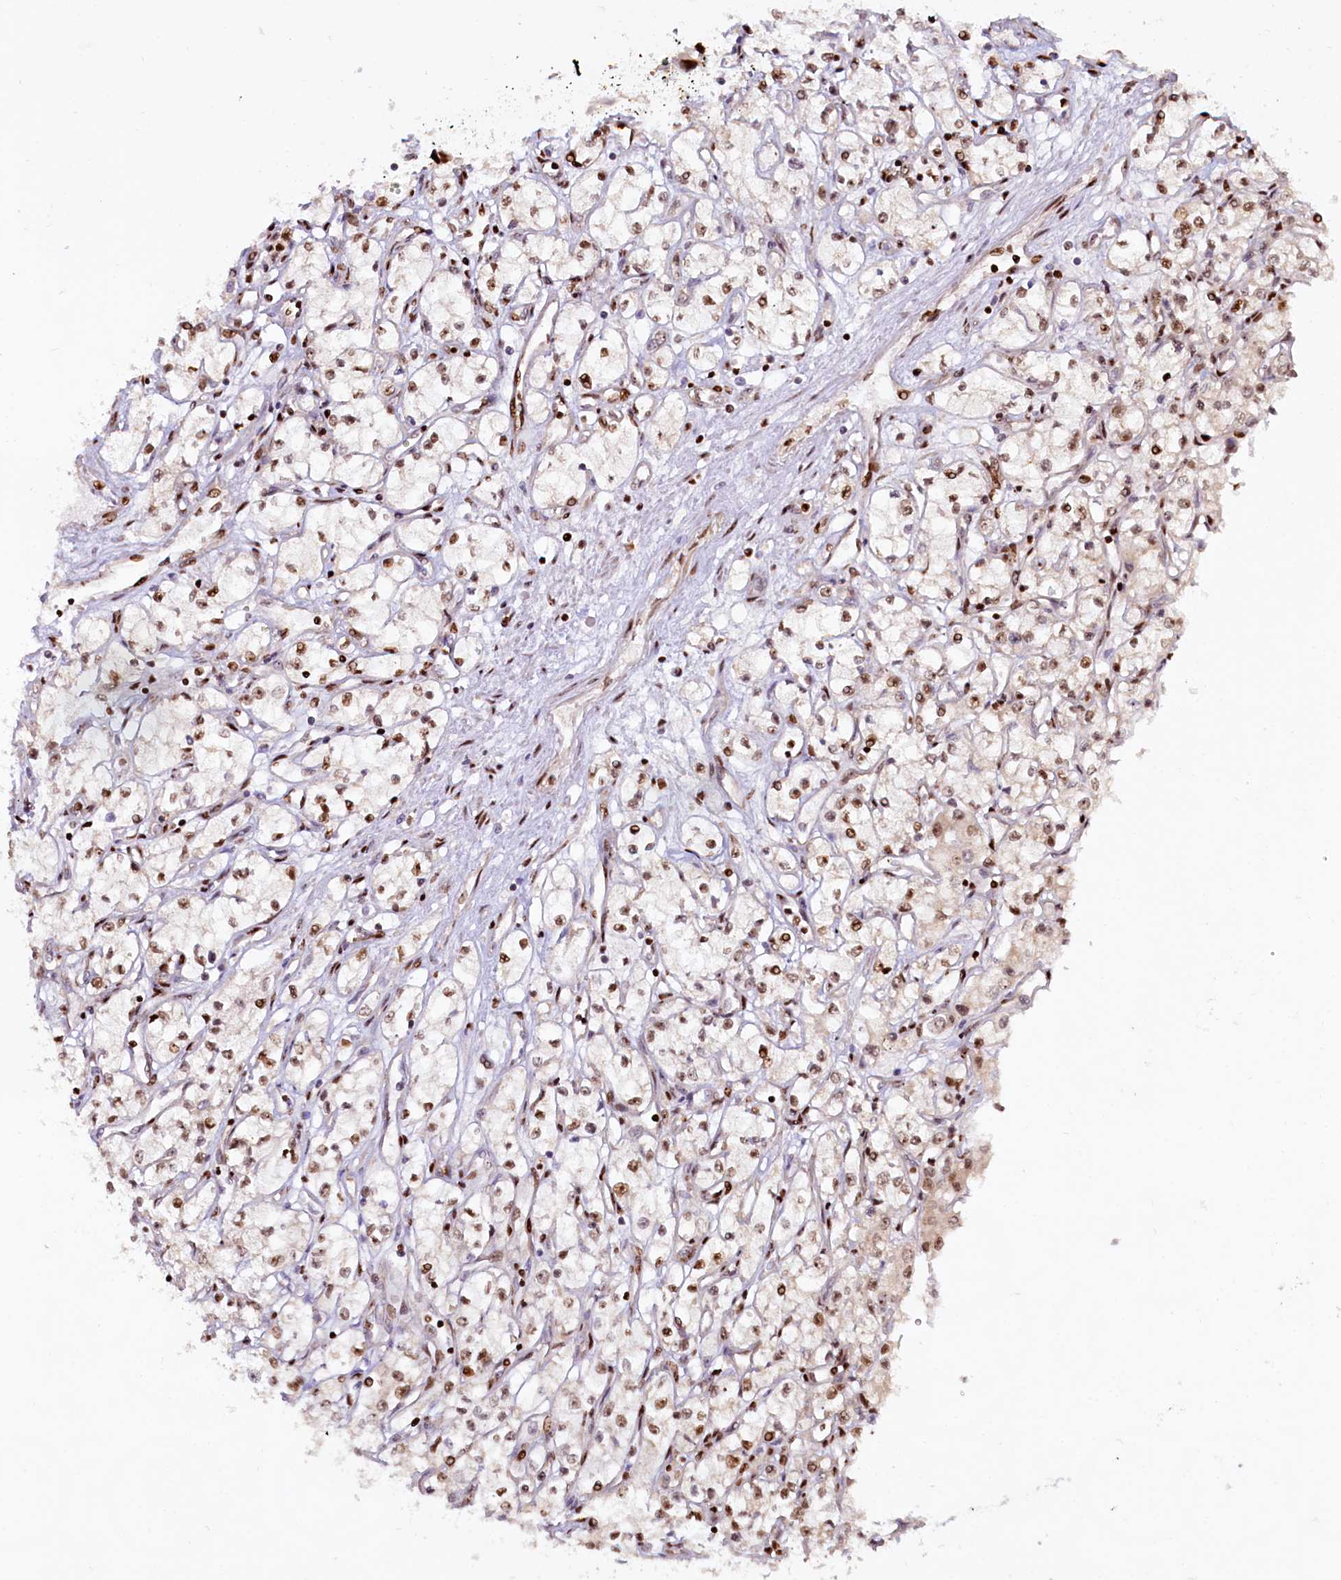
{"staining": {"intensity": "moderate", "quantity": ">75%", "location": "nuclear"}, "tissue": "renal cancer", "cell_type": "Tumor cells", "image_type": "cancer", "snomed": [{"axis": "morphology", "description": "Adenocarcinoma, NOS"}, {"axis": "topography", "description": "Kidney"}], "caption": "Human renal cancer (adenocarcinoma) stained for a protein (brown) demonstrates moderate nuclear positive staining in approximately >75% of tumor cells.", "gene": "TCOF1", "patient": {"sex": "male", "age": 59}}